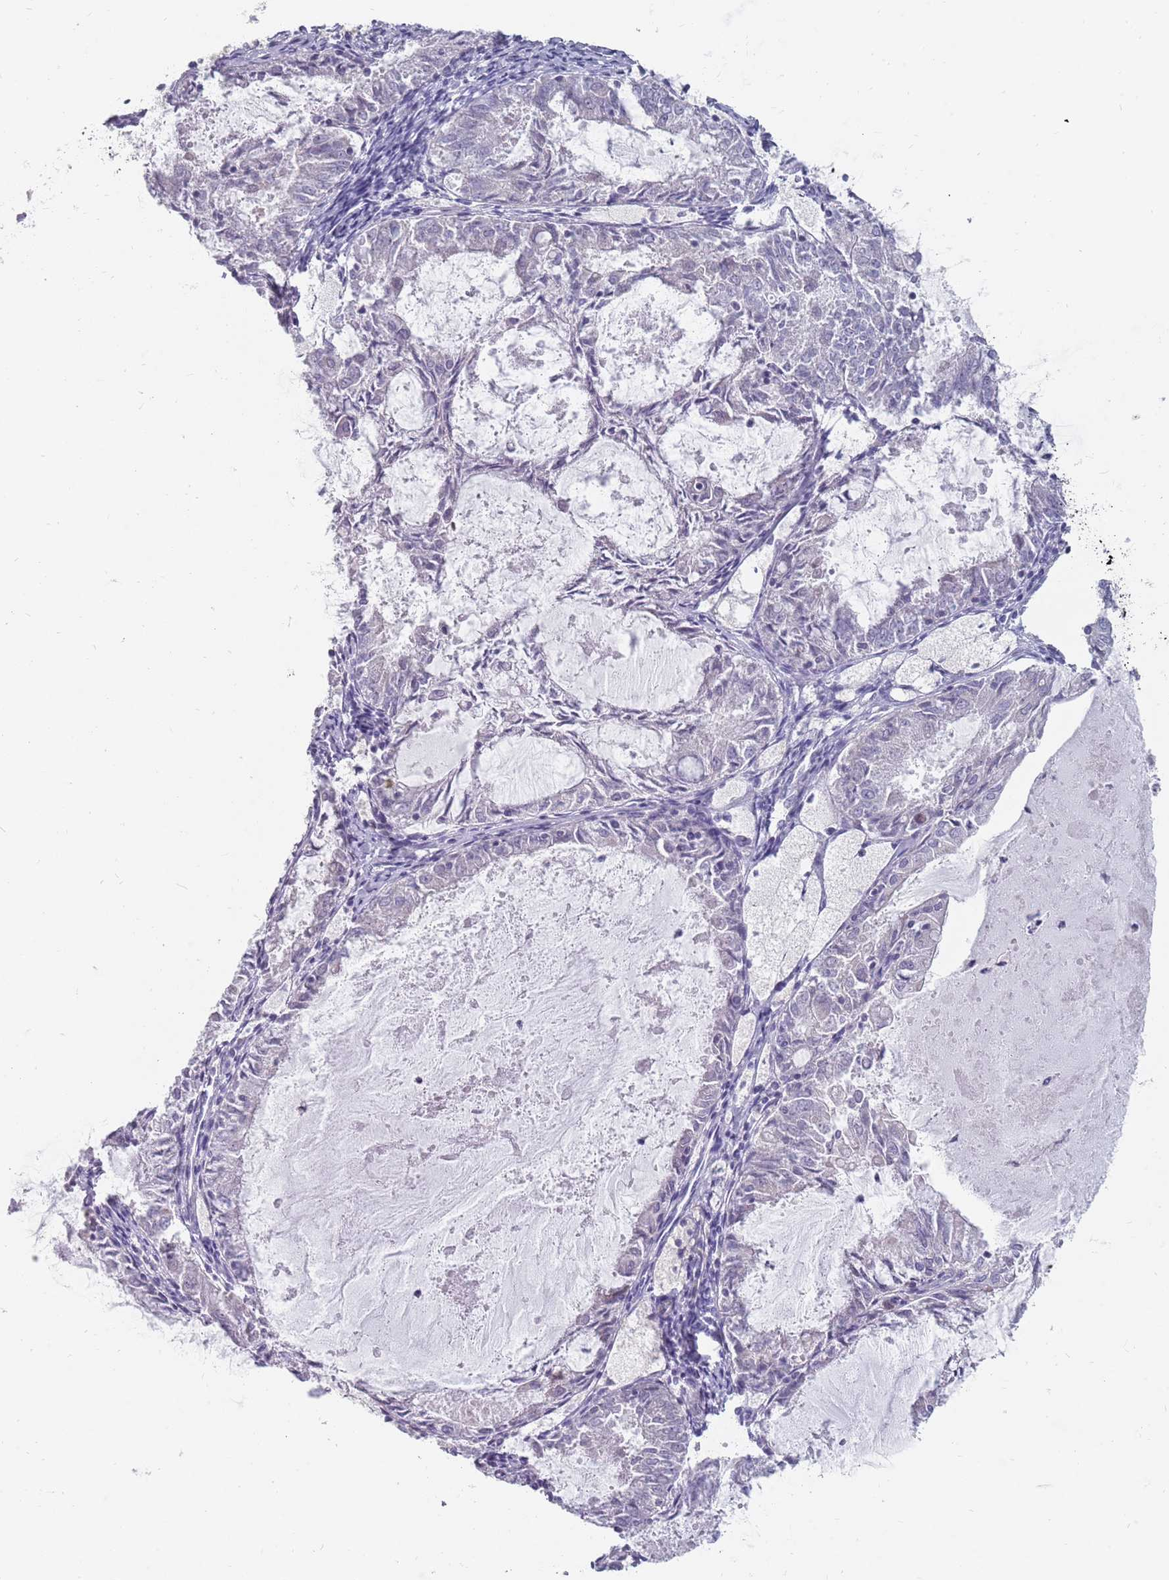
{"staining": {"intensity": "negative", "quantity": "none", "location": "none"}, "tissue": "endometrial cancer", "cell_type": "Tumor cells", "image_type": "cancer", "snomed": [{"axis": "morphology", "description": "Adenocarcinoma, NOS"}, {"axis": "topography", "description": "Endometrium"}], "caption": "Immunohistochemistry (IHC) histopathology image of neoplastic tissue: endometrial cancer stained with DAB (3,3'-diaminobenzidine) displays no significant protein expression in tumor cells.", "gene": "DDX4", "patient": {"sex": "female", "age": 57}}